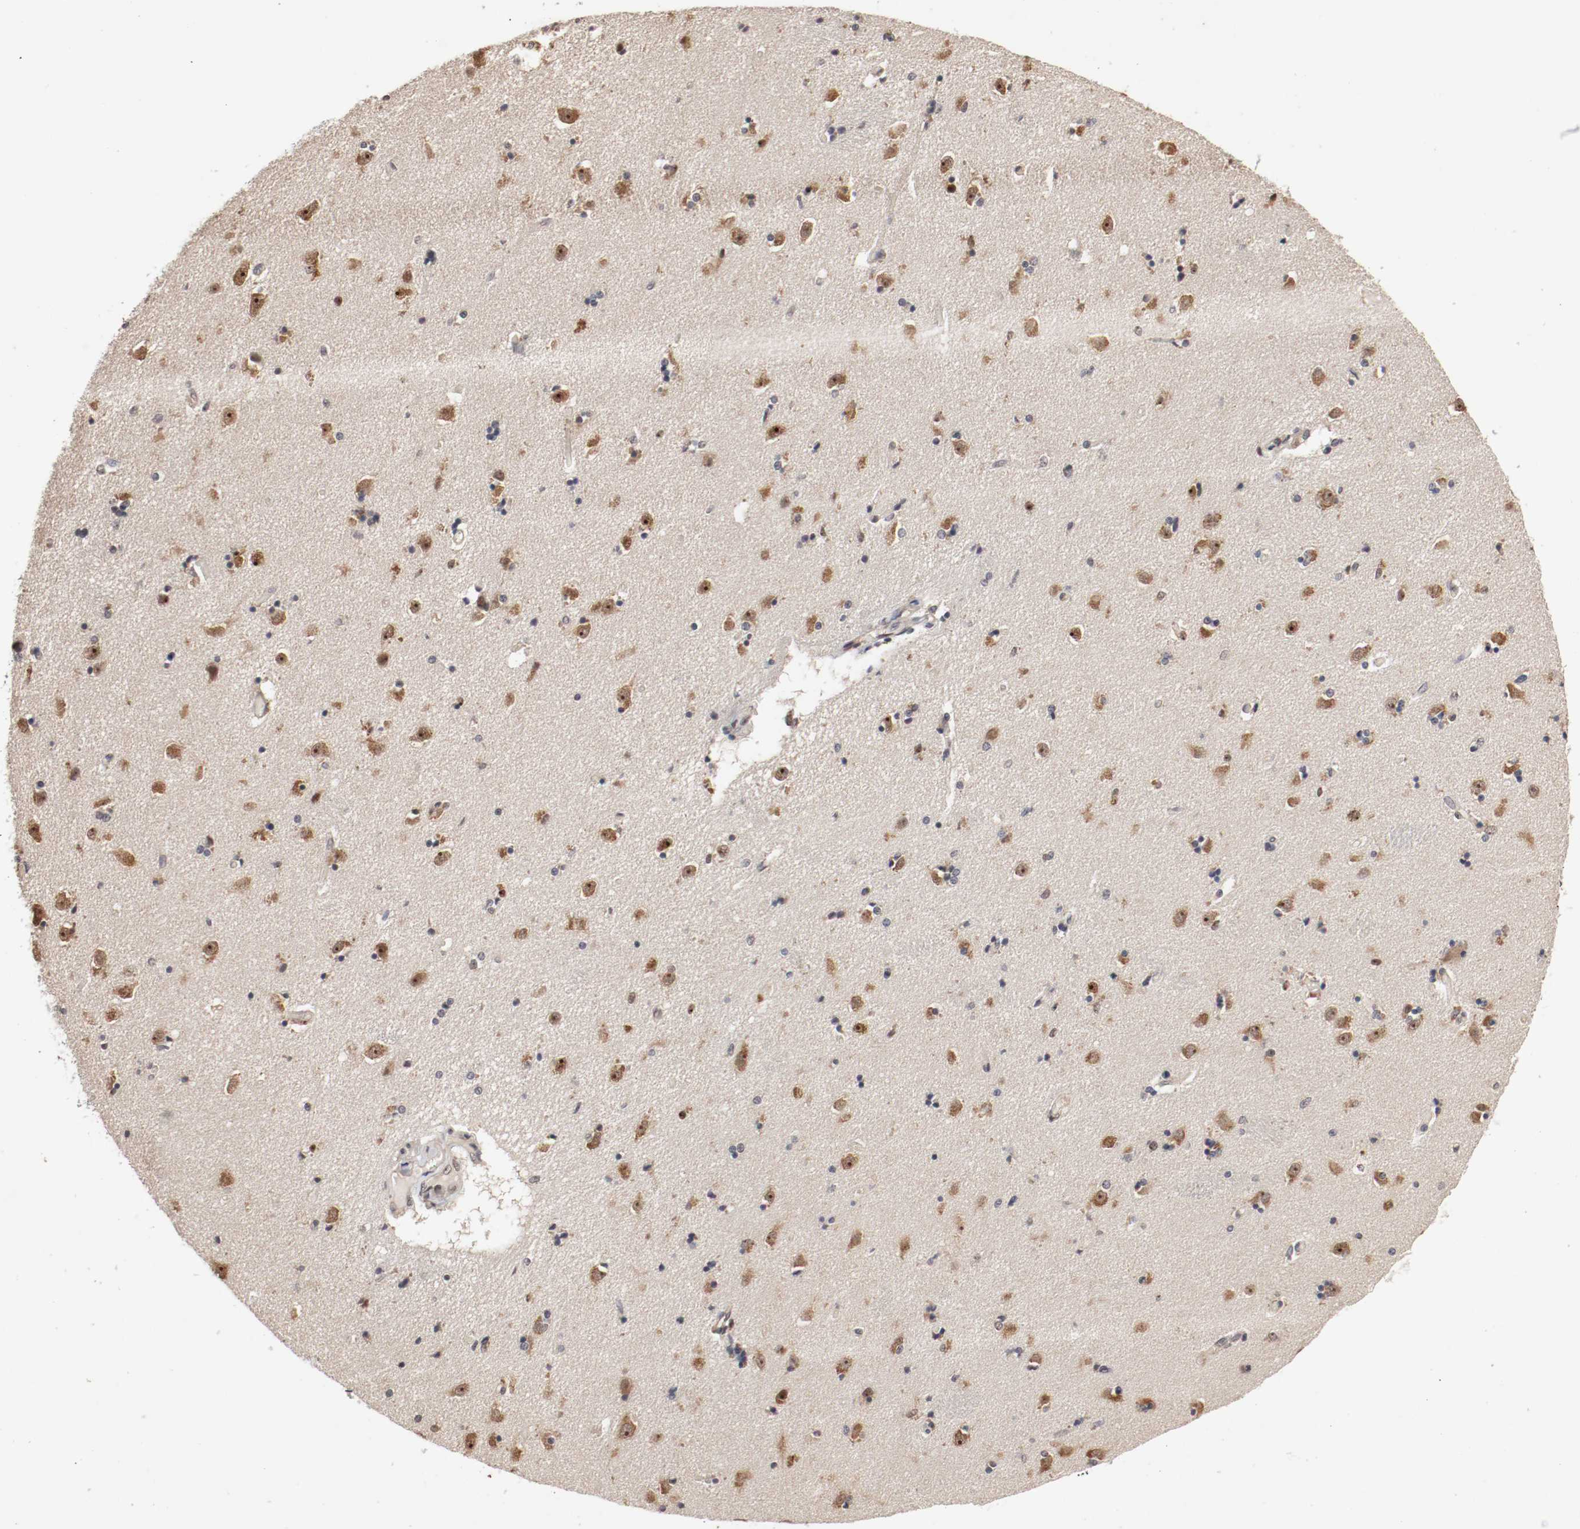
{"staining": {"intensity": "strong", "quantity": "25%-75%", "location": "cytoplasmic/membranous,nuclear"}, "tissue": "caudate", "cell_type": "Glial cells", "image_type": "normal", "snomed": [{"axis": "morphology", "description": "Normal tissue, NOS"}, {"axis": "topography", "description": "Lateral ventricle wall"}], "caption": "Strong cytoplasmic/membranous,nuclear positivity for a protein is identified in approximately 25%-75% of glial cells of unremarkable caudate using immunohistochemistry (IHC).", "gene": "CSNK2B", "patient": {"sex": "female", "age": 54}}